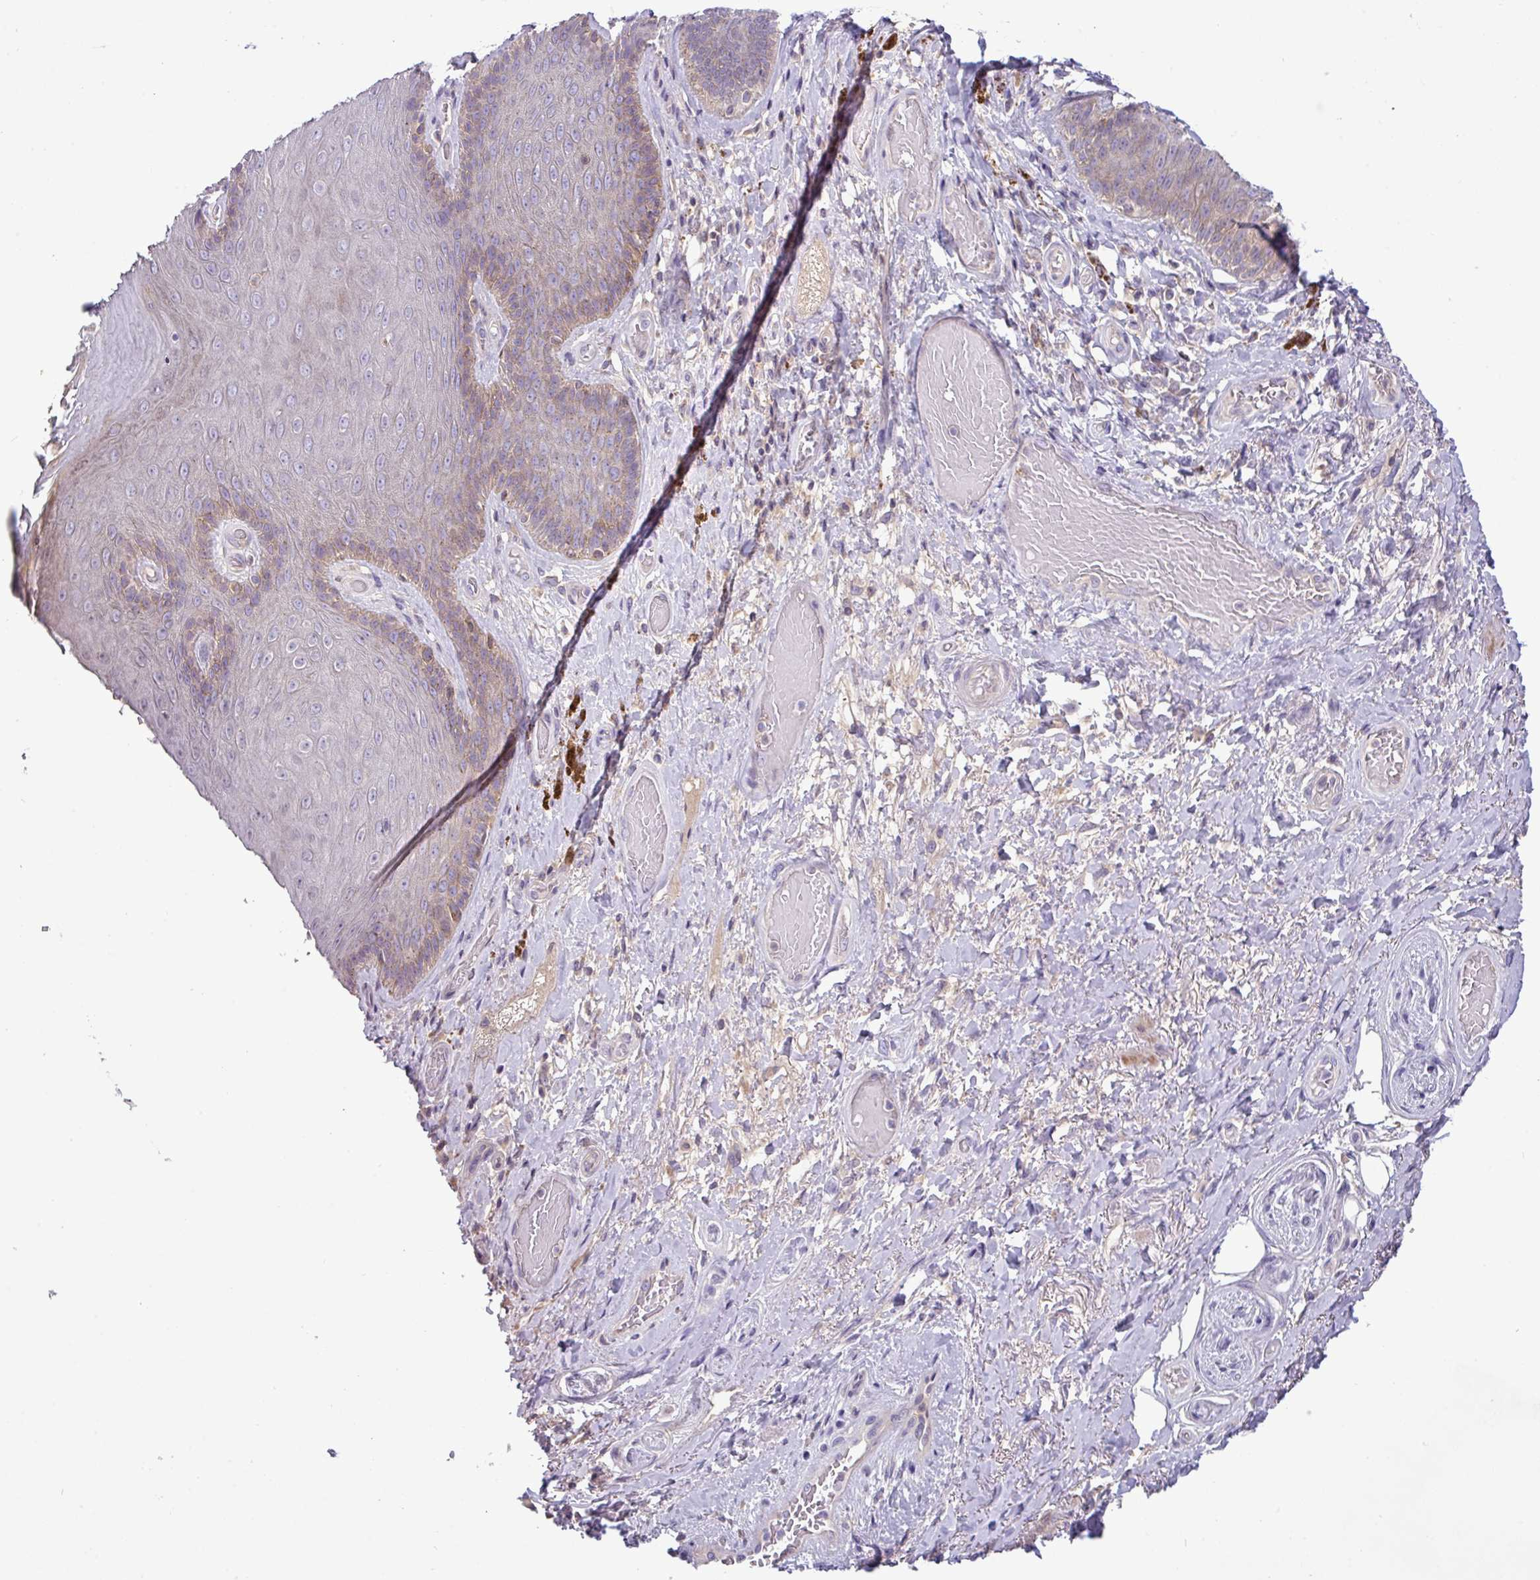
{"staining": {"intensity": "moderate", "quantity": "<25%", "location": "cytoplasmic/membranous"}, "tissue": "skin", "cell_type": "Epidermal cells", "image_type": "normal", "snomed": [{"axis": "morphology", "description": "Normal tissue, NOS"}, {"axis": "topography", "description": "Anal"}, {"axis": "topography", "description": "Peripheral nerve tissue"}], "caption": "A brown stain labels moderate cytoplasmic/membranous positivity of a protein in epidermal cells of benign skin. The protein of interest is shown in brown color, while the nuclei are stained blue.", "gene": "TMEM62", "patient": {"sex": "male", "age": 53}}